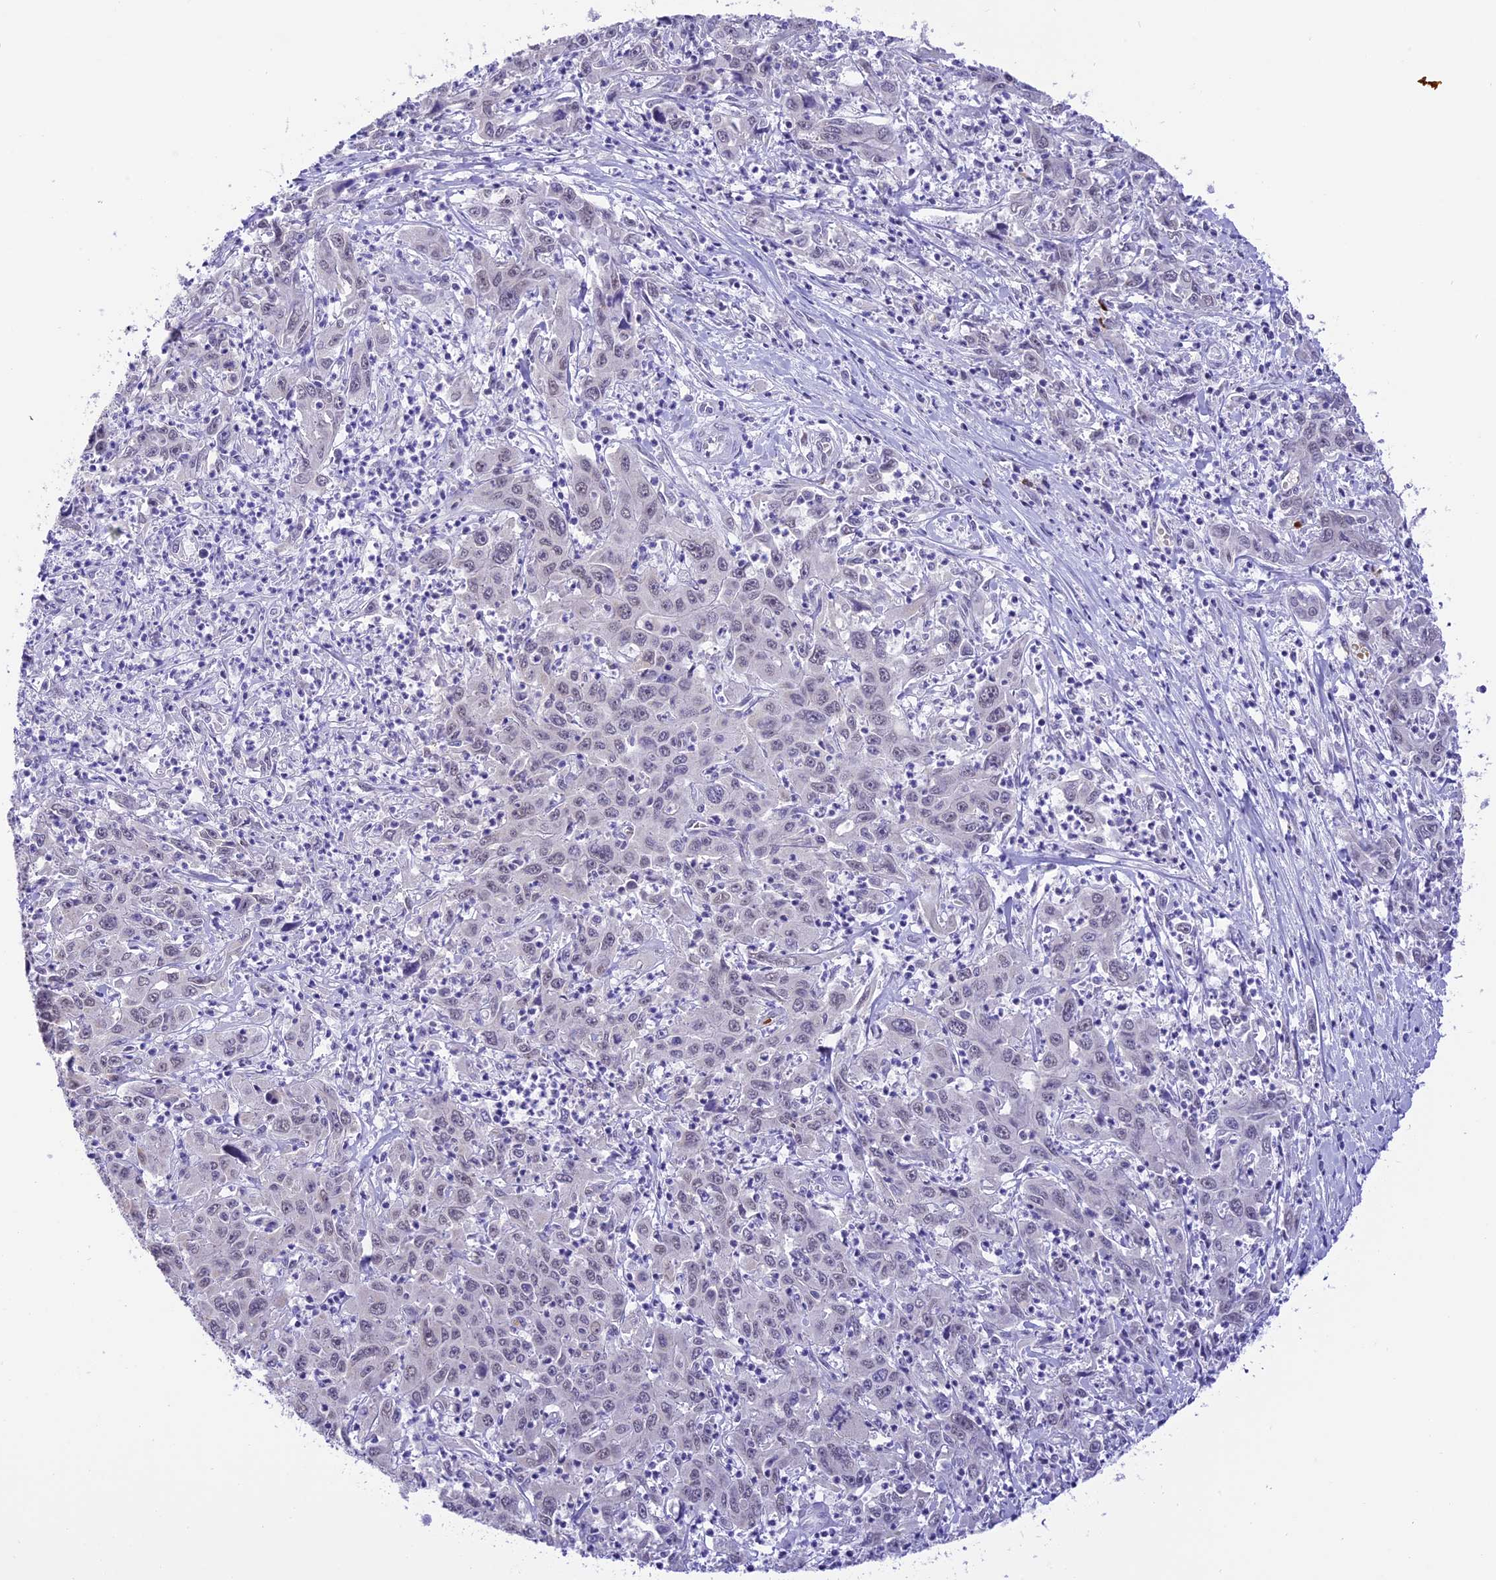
{"staining": {"intensity": "negative", "quantity": "none", "location": "none"}, "tissue": "liver cancer", "cell_type": "Tumor cells", "image_type": "cancer", "snomed": [{"axis": "morphology", "description": "Carcinoma, Hepatocellular, NOS"}, {"axis": "topography", "description": "Liver"}], "caption": "Liver cancer was stained to show a protein in brown. There is no significant staining in tumor cells.", "gene": "AHSP", "patient": {"sex": "male", "age": 63}}